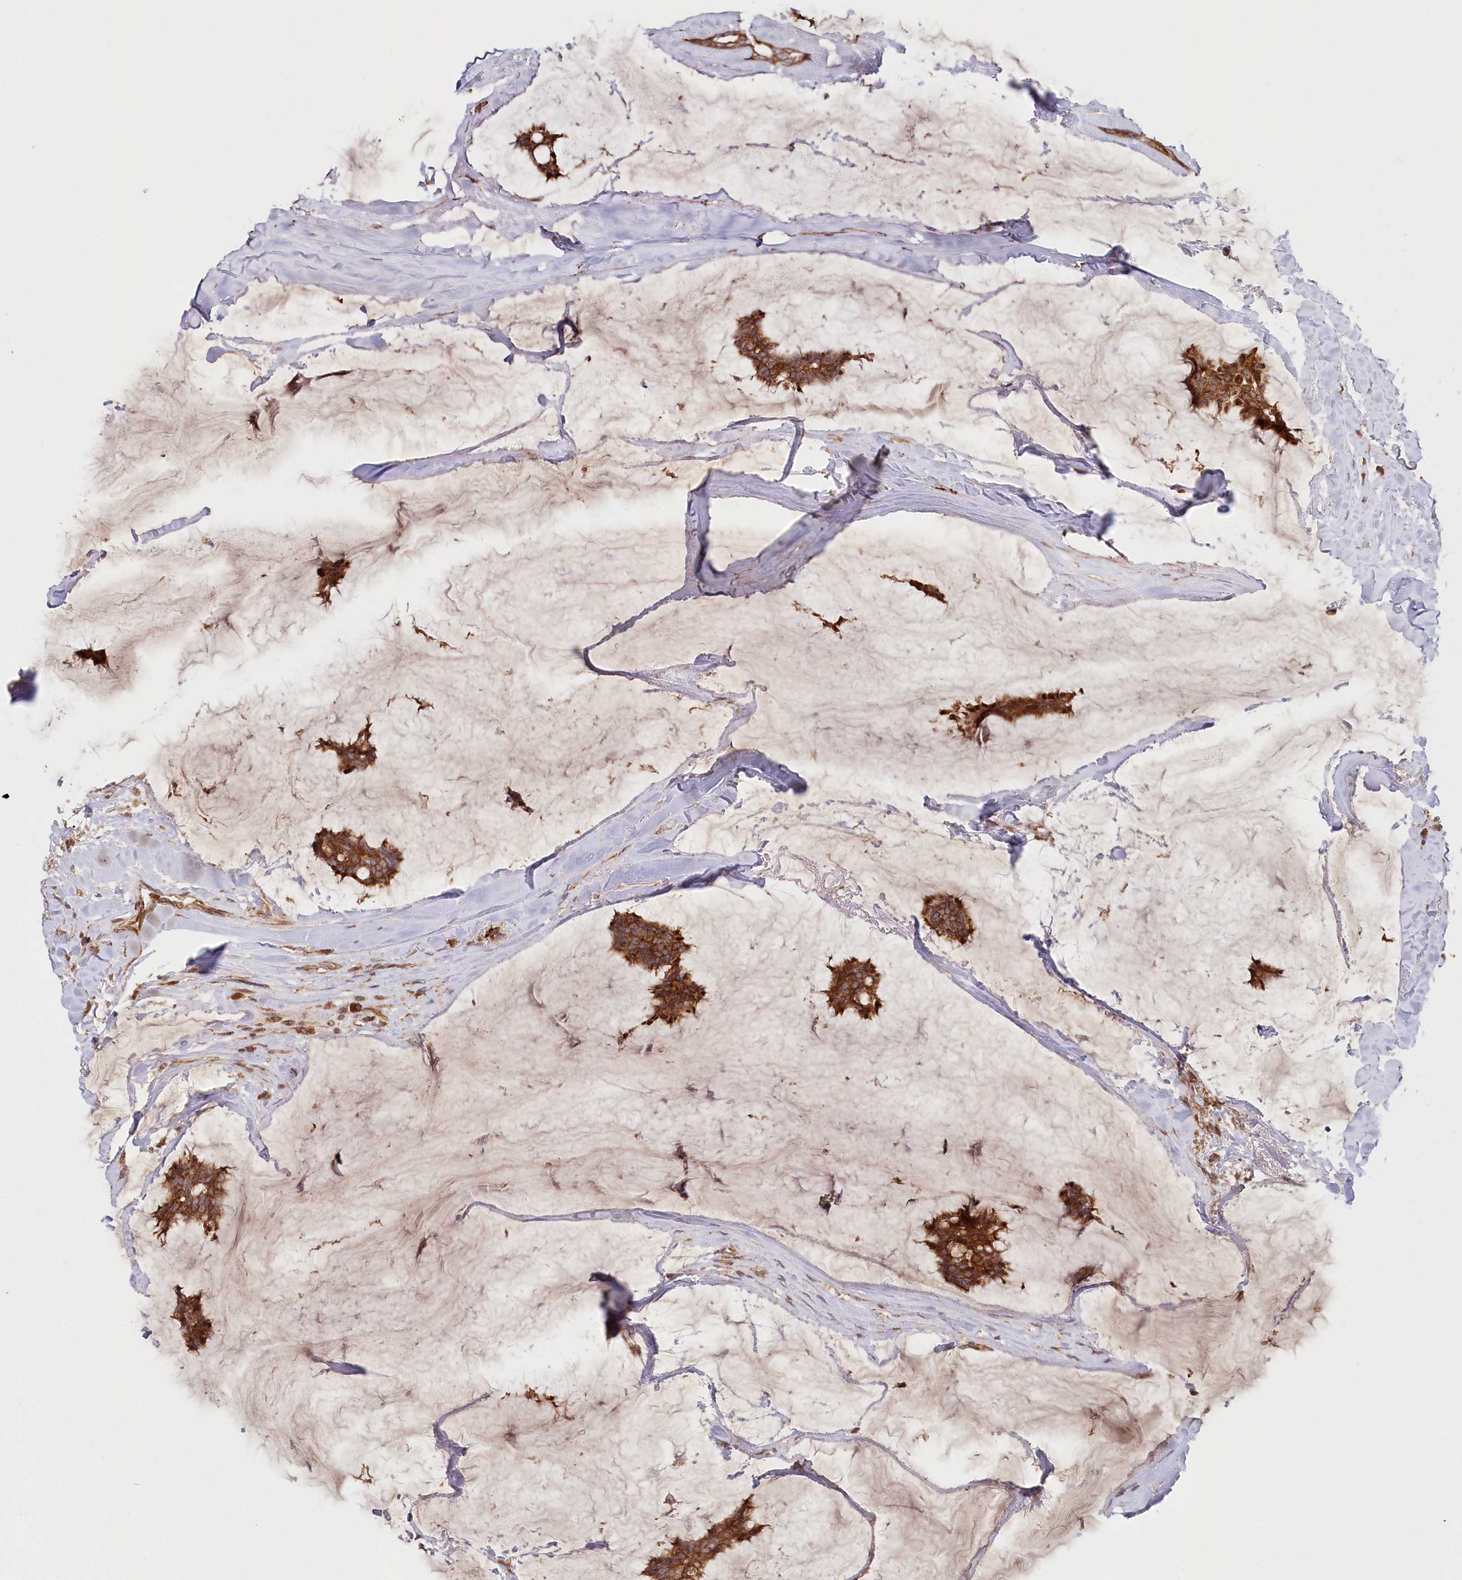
{"staining": {"intensity": "strong", "quantity": ">75%", "location": "cytoplasmic/membranous"}, "tissue": "breast cancer", "cell_type": "Tumor cells", "image_type": "cancer", "snomed": [{"axis": "morphology", "description": "Duct carcinoma"}, {"axis": "topography", "description": "Breast"}], "caption": "Immunohistochemistry (IHC) micrograph of neoplastic tissue: human infiltrating ductal carcinoma (breast) stained using IHC displays high levels of strong protein expression localized specifically in the cytoplasmic/membranous of tumor cells, appearing as a cytoplasmic/membranous brown color.", "gene": "PAIP2", "patient": {"sex": "female", "age": 93}}